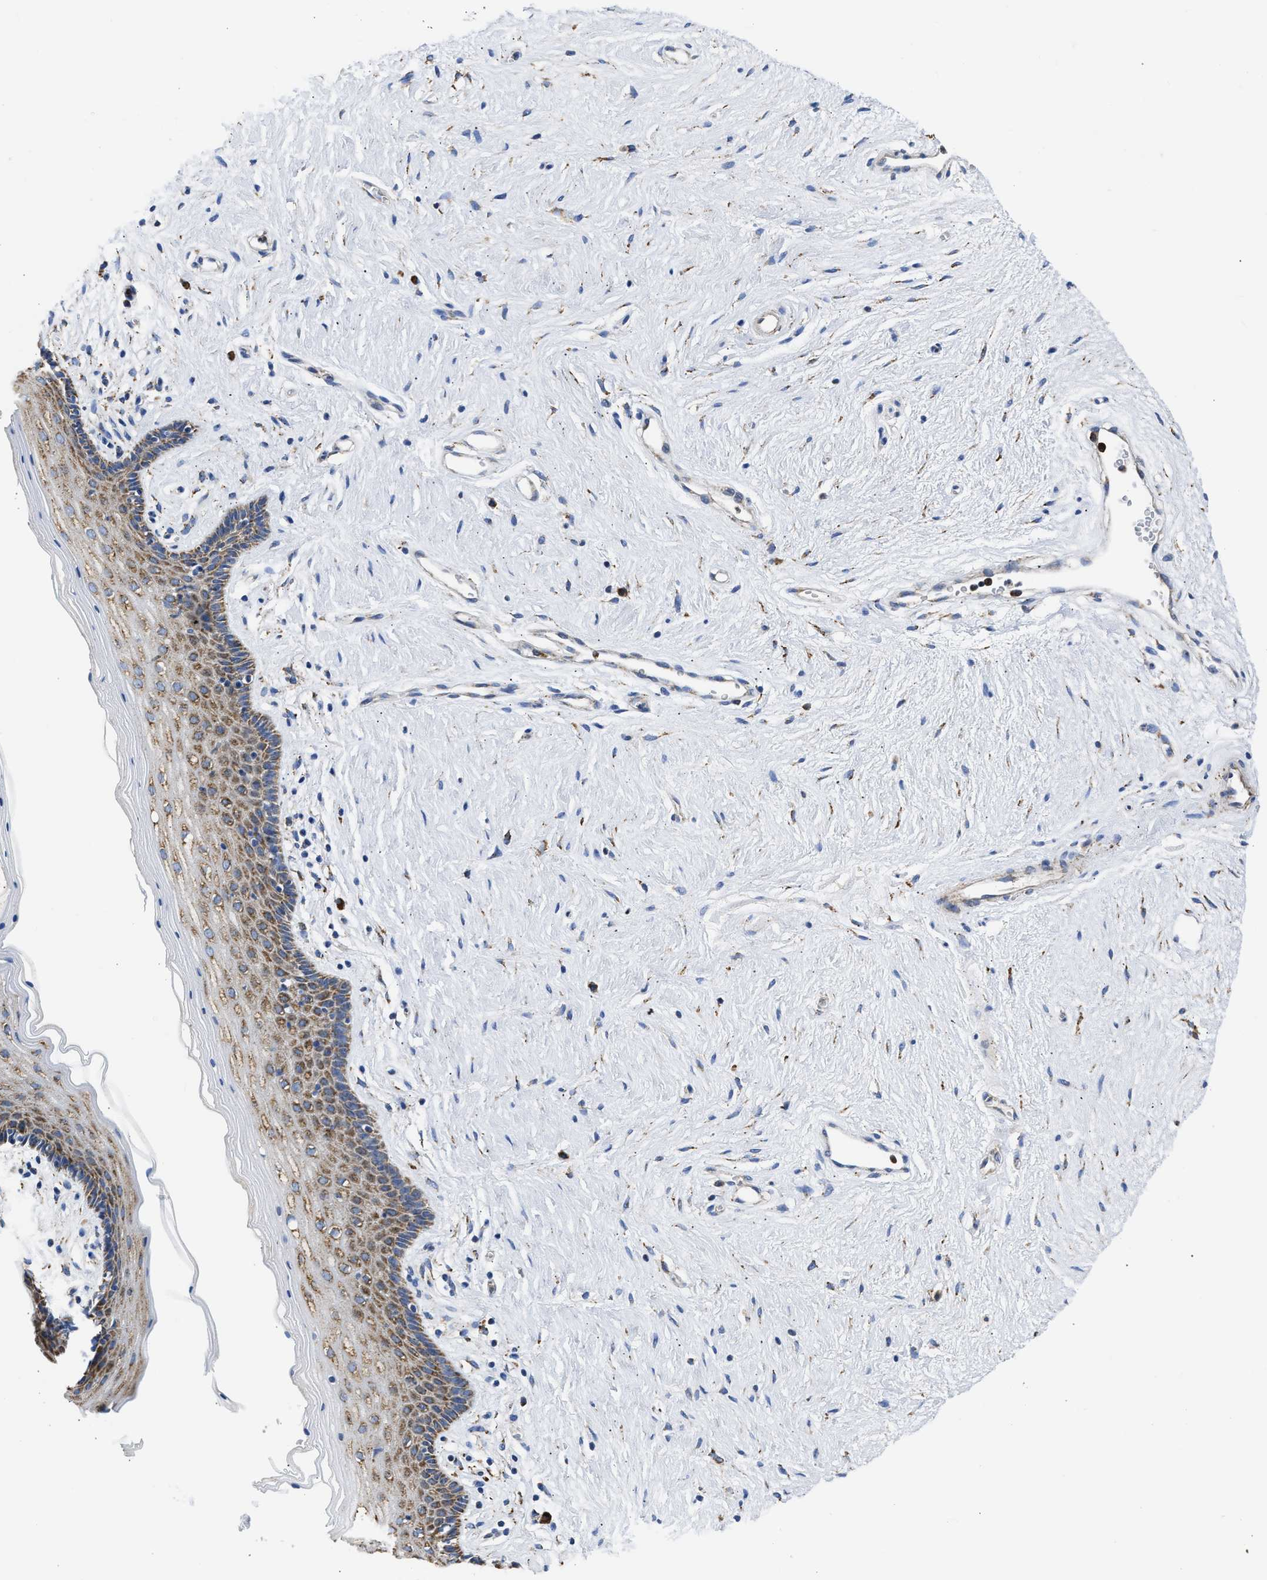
{"staining": {"intensity": "moderate", "quantity": ">75%", "location": "cytoplasmic/membranous"}, "tissue": "vagina", "cell_type": "Squamous epithelial cells", "image_type": "normal", "snomed": [{"axis": "morphology", "description": "Normal tissue, NOS"}, {"axis": "topography", "description": "Vagina"}], "caption": "Squamous epithelial cells show medium levels of moderate cytoplasmic/membranous staining in about >75% of cells in unremarkable vagina.", "gene": "CYCS", "patient": {"sex": "female", "age": 44}}